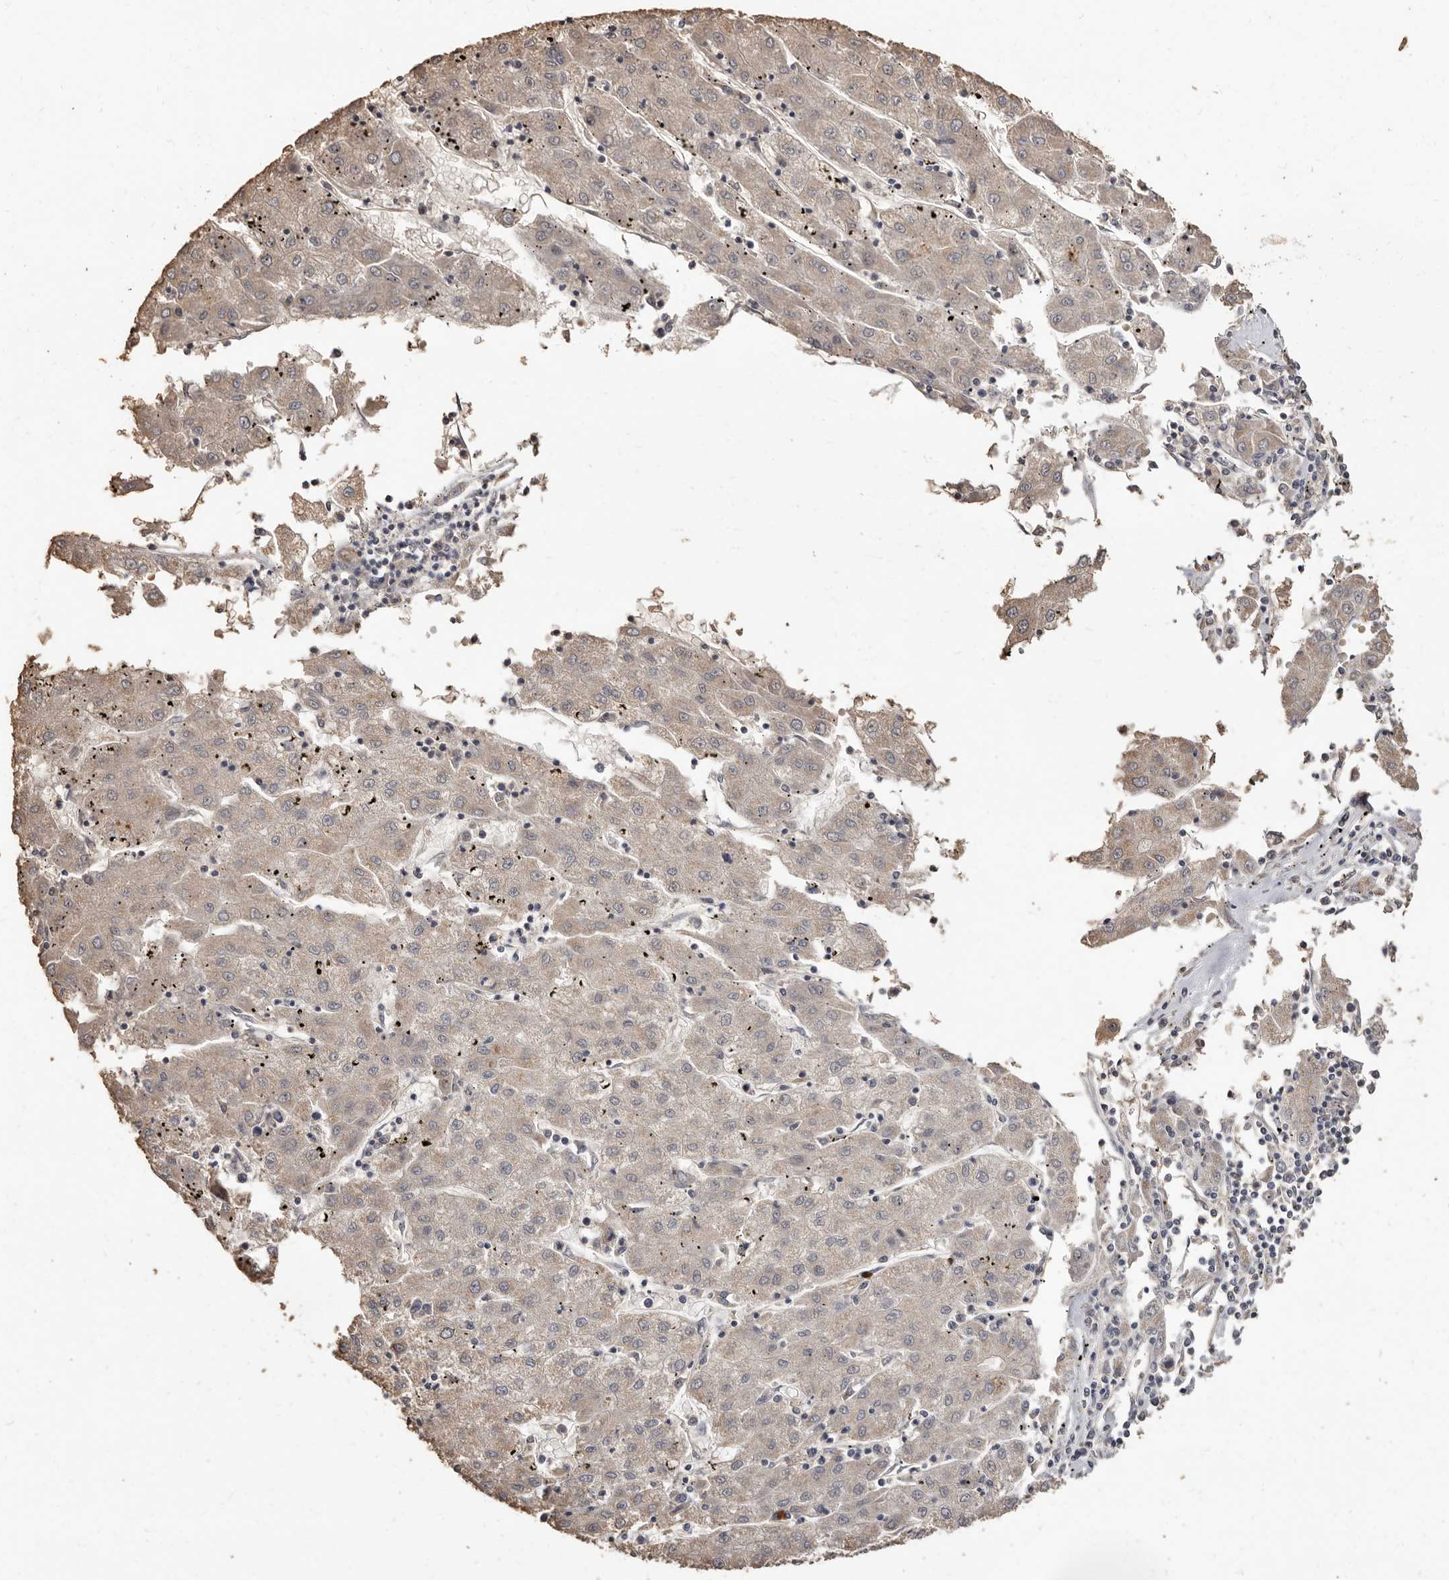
{"staining": {"intensity": "negative", "quantity": "none", "location": "none"}, "tissue": "liver cancer", "cell_type": "Tumor cells", "image_type": "cancer", "snomed": [{"axis": "morphology", "description": "Carcinoma, Hepatocellular, NOS"}, {"axis": "topography", "description": "Liver"}], "caption": "Protein analysis of liver cancer (hepatocellular carcinoma) reveals no significant staining in tumor cells.", "gene": "INAVA", "patient": {"sex": "male", "age": 72}}